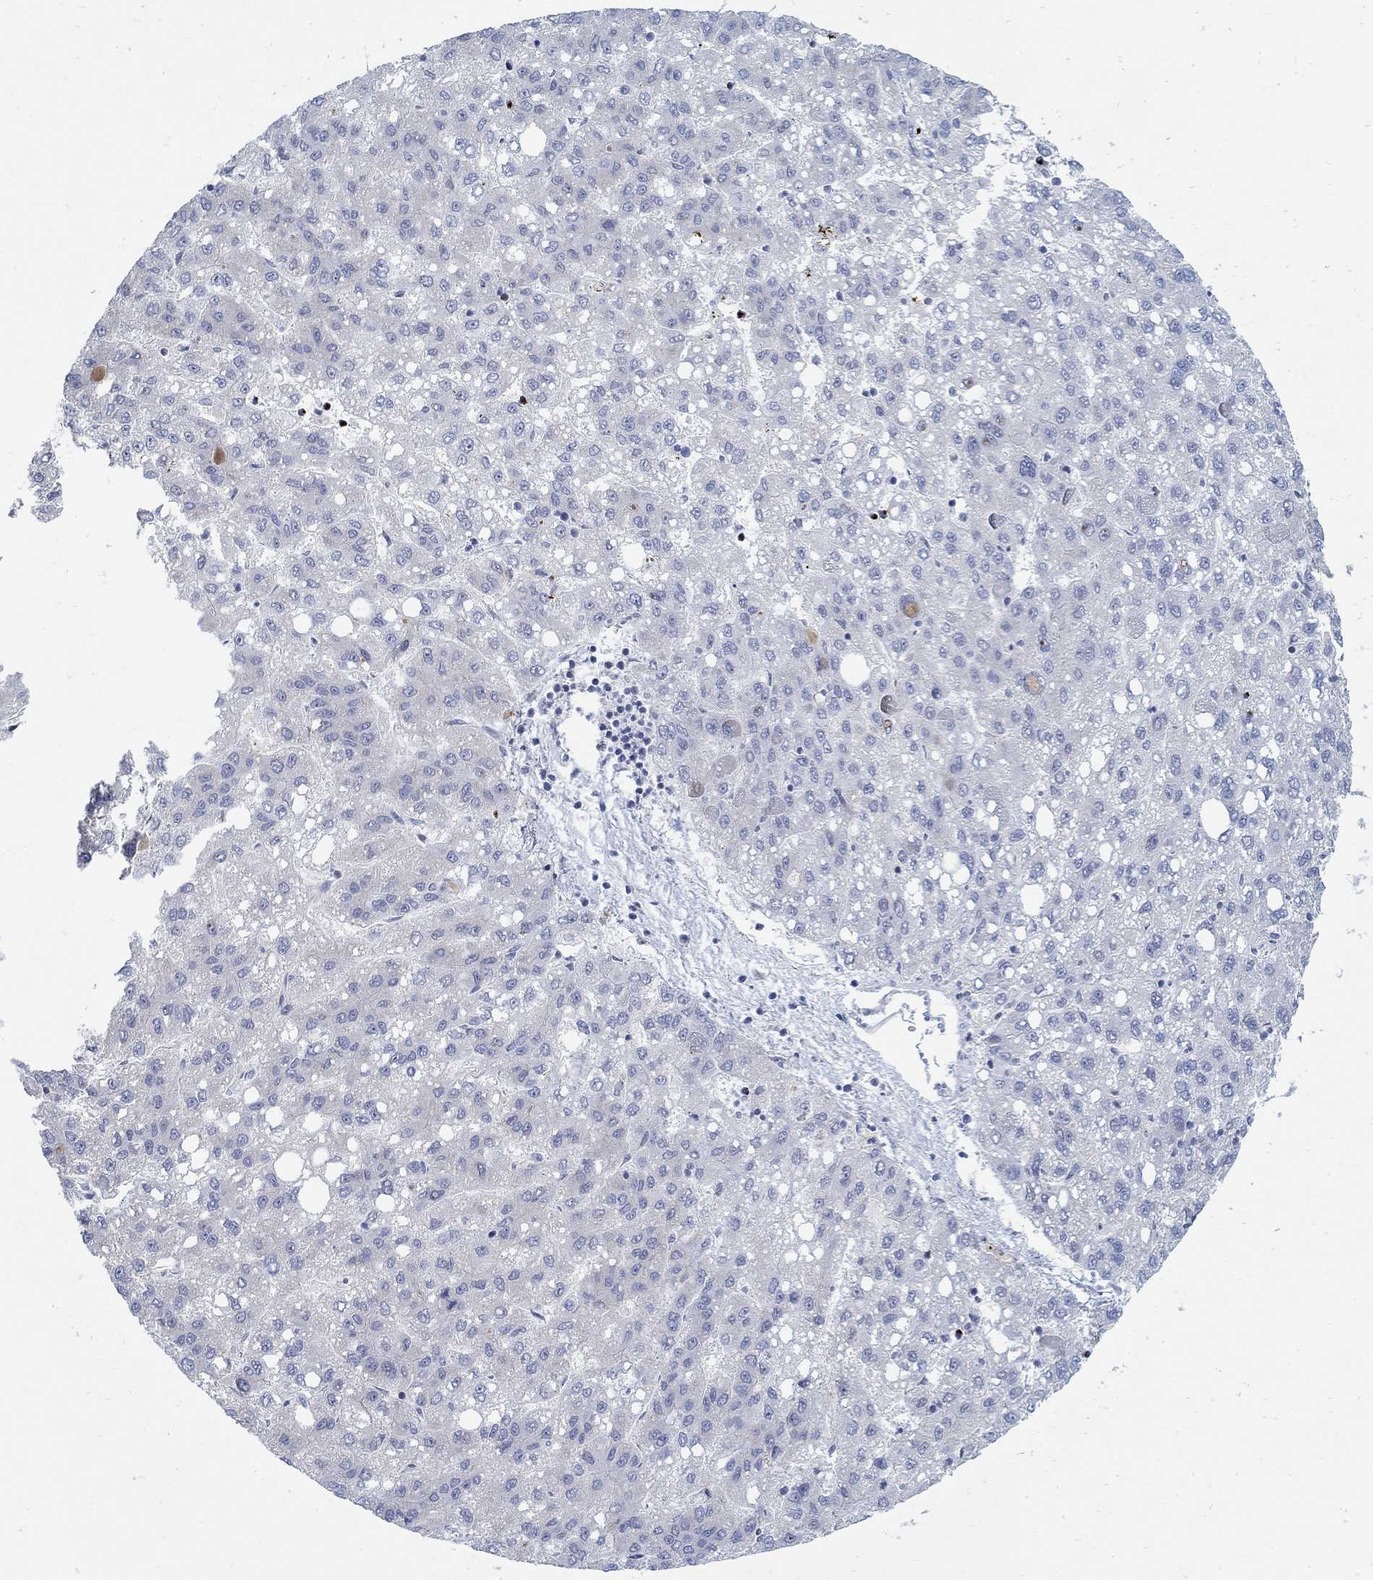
{"staining": {"intensity": "negative", "quantity": "none", "location": "none"}, "tissue": "liver cancer", "cell_type": "Tumor cells", "image_type": "cancer", "snomed": [{"axis": "morphology", "description": "Carcinoma, Hepatocellular, NOS"}, {"axis": "topography", "description": "Liver"}], "caption": "Immunohistochemistry (IHC) micrograph of neoplastic tissue: human hepatocellular carcinoma (liver) stained with DAB demonstrates no significant protein expression in tumor cells.", "gene": "ANO7", "patient": {"sex": "female", "age": 82}}